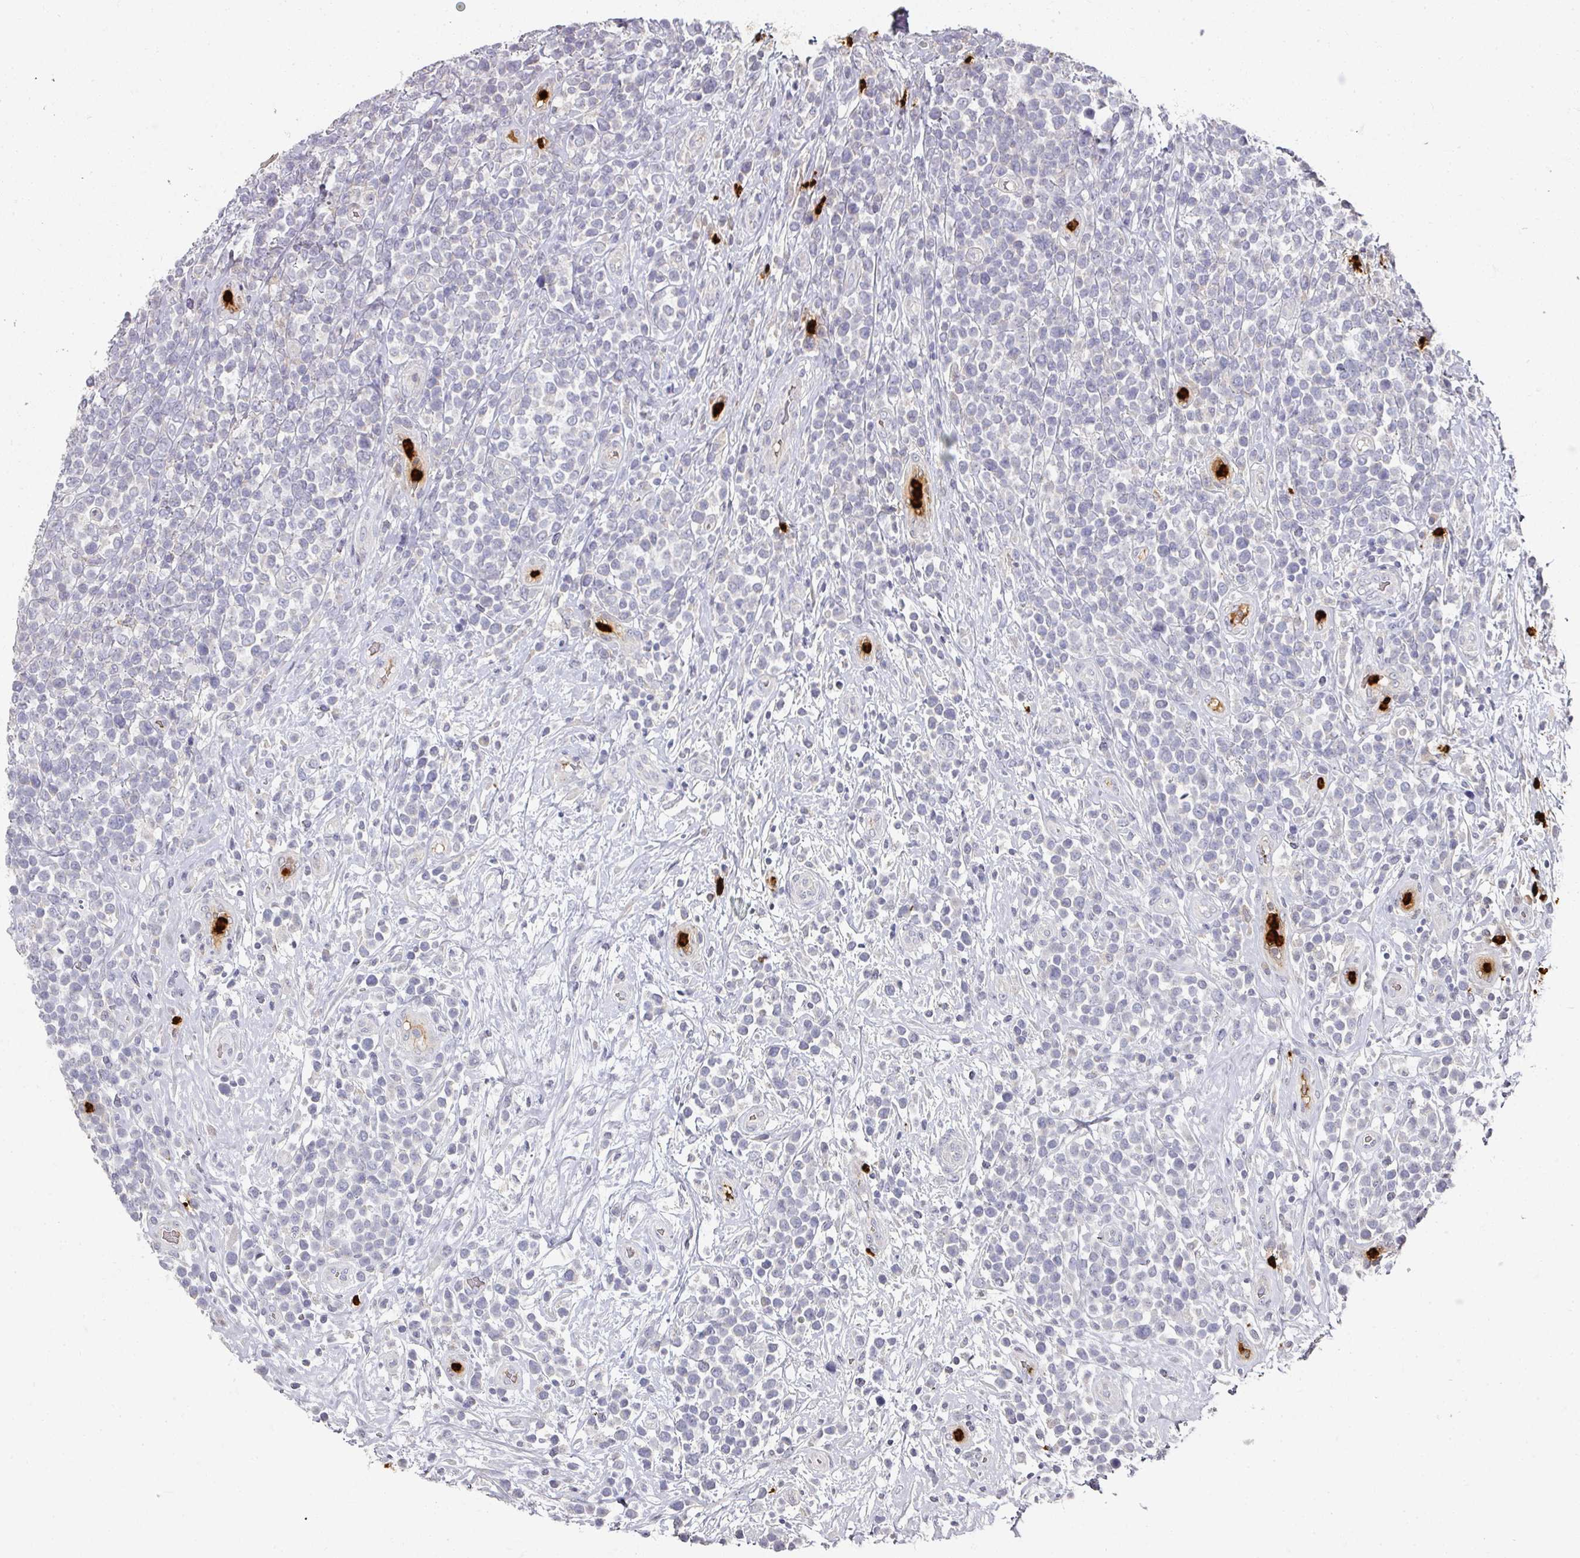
{"staining": {"intensity": "negative", "quantity": "none", "location": "none"}, "tissue": "lymphoma", "cell_type": "Tumor cells", "image_type": "cancer", "snomed": [{"axis": "morphology", "description": "Malignant lymphoma, non-Hodgkin's type, High grade"}, {"axis": "topography", "description": "Soft tissue"}], "caption": "Human lymphoma stained for a protein using IHC displays no staining in tumor cells.", "gene": "CAMP", "patient": {"sex": "female", "age": 56}}